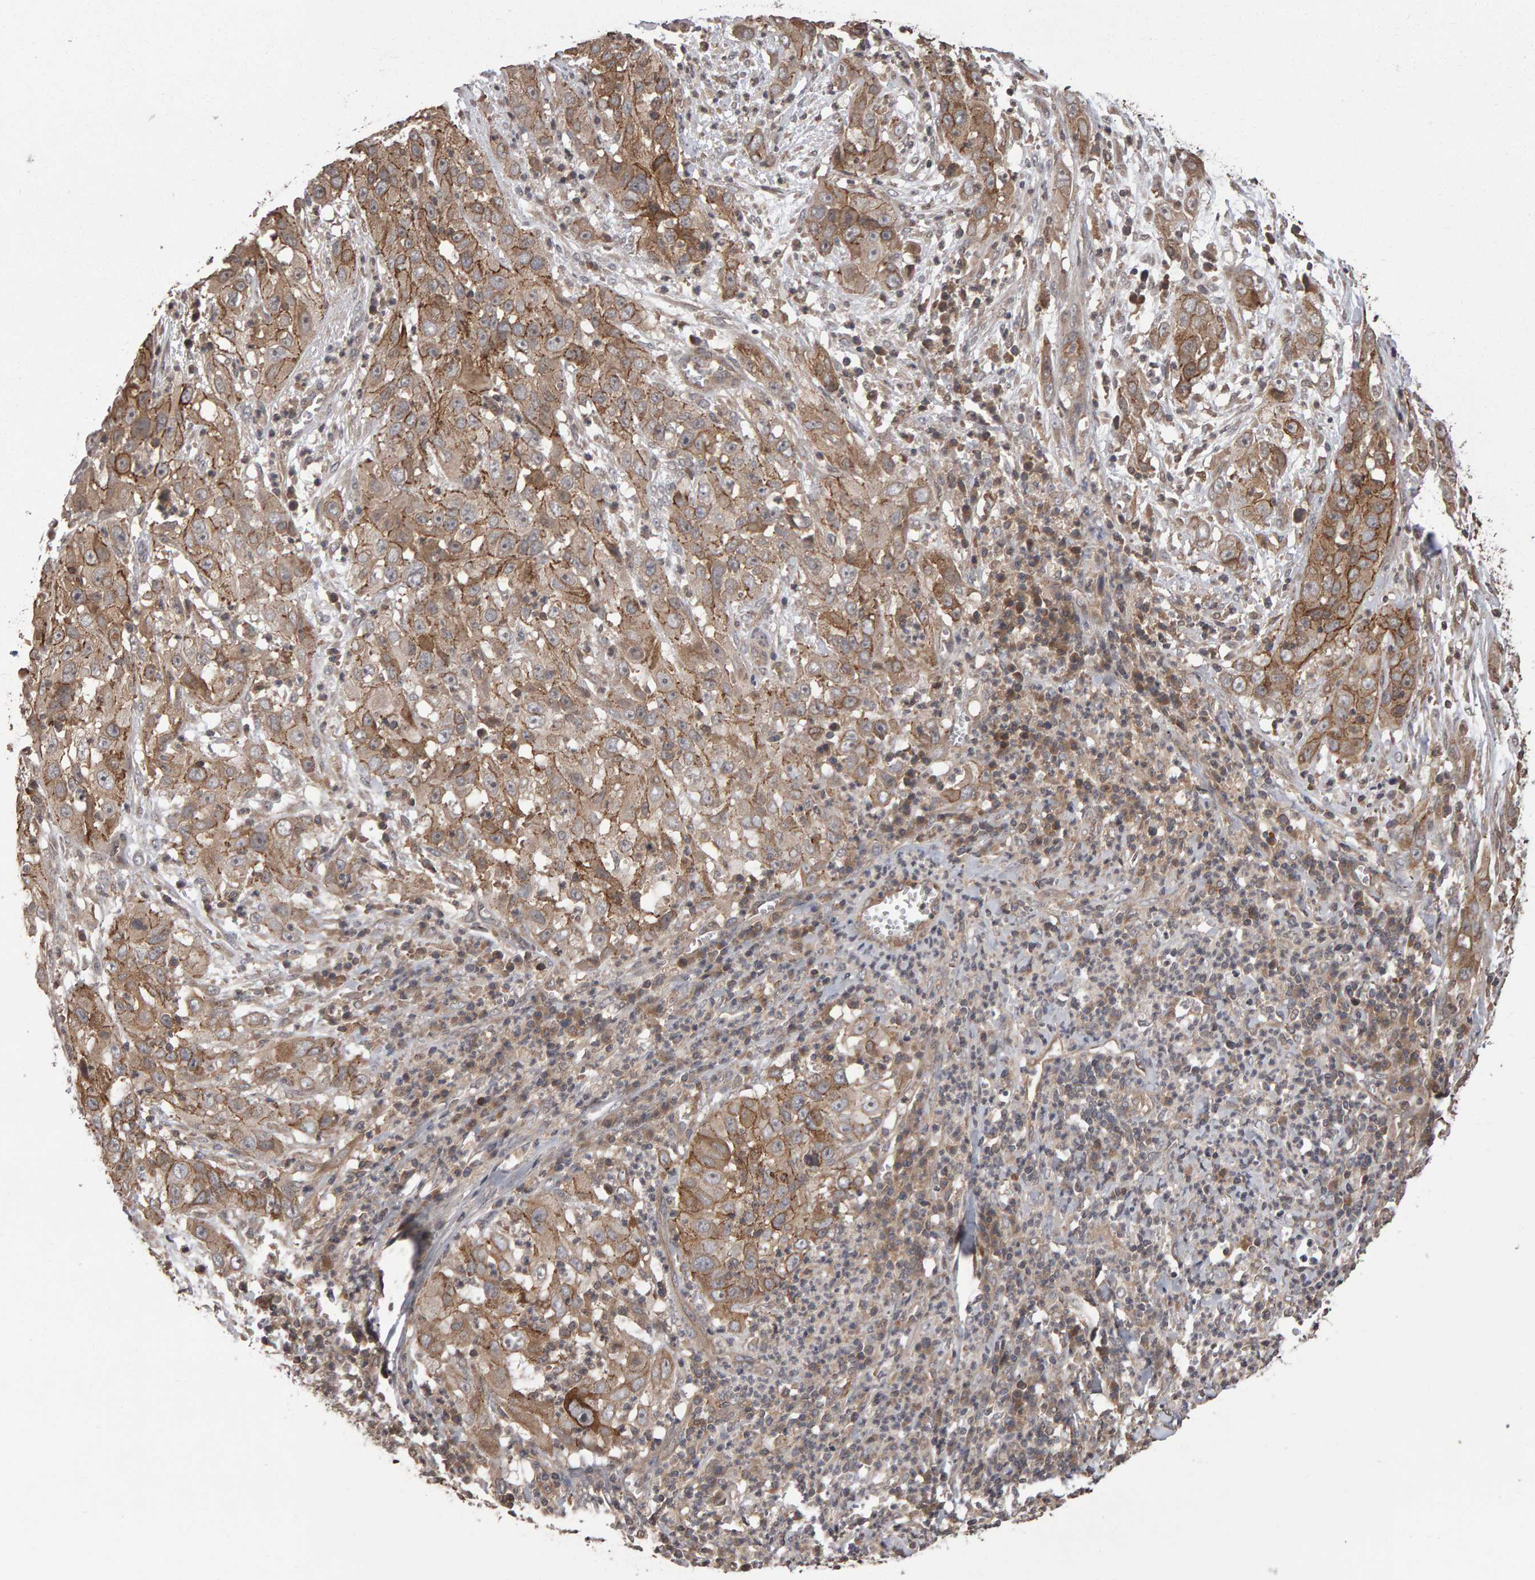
{"staining": {"intensity": "moderate", "quantity": ">75%", "location": "cytoplasmic/membranous"}, "tissue": "cervical cancer", "cell_type": "Tumor cells", "image_type": "cancer", "snomed": [{"axis": "morphology", "description": "Squamous cell carcinoma, NOS"}, {"axis": "topography", "description": "Cervix"}], "caption": "This photomicrograph shows immunohistochemistry (IHC) staining of human squamous cell carcinoma (cervical), with medium moderate cytoplasmic/membranous positivity in approximately >75% of tumor cells.", "gene": "SCRIB", "patient": {"sex": "female", "age": 32}}